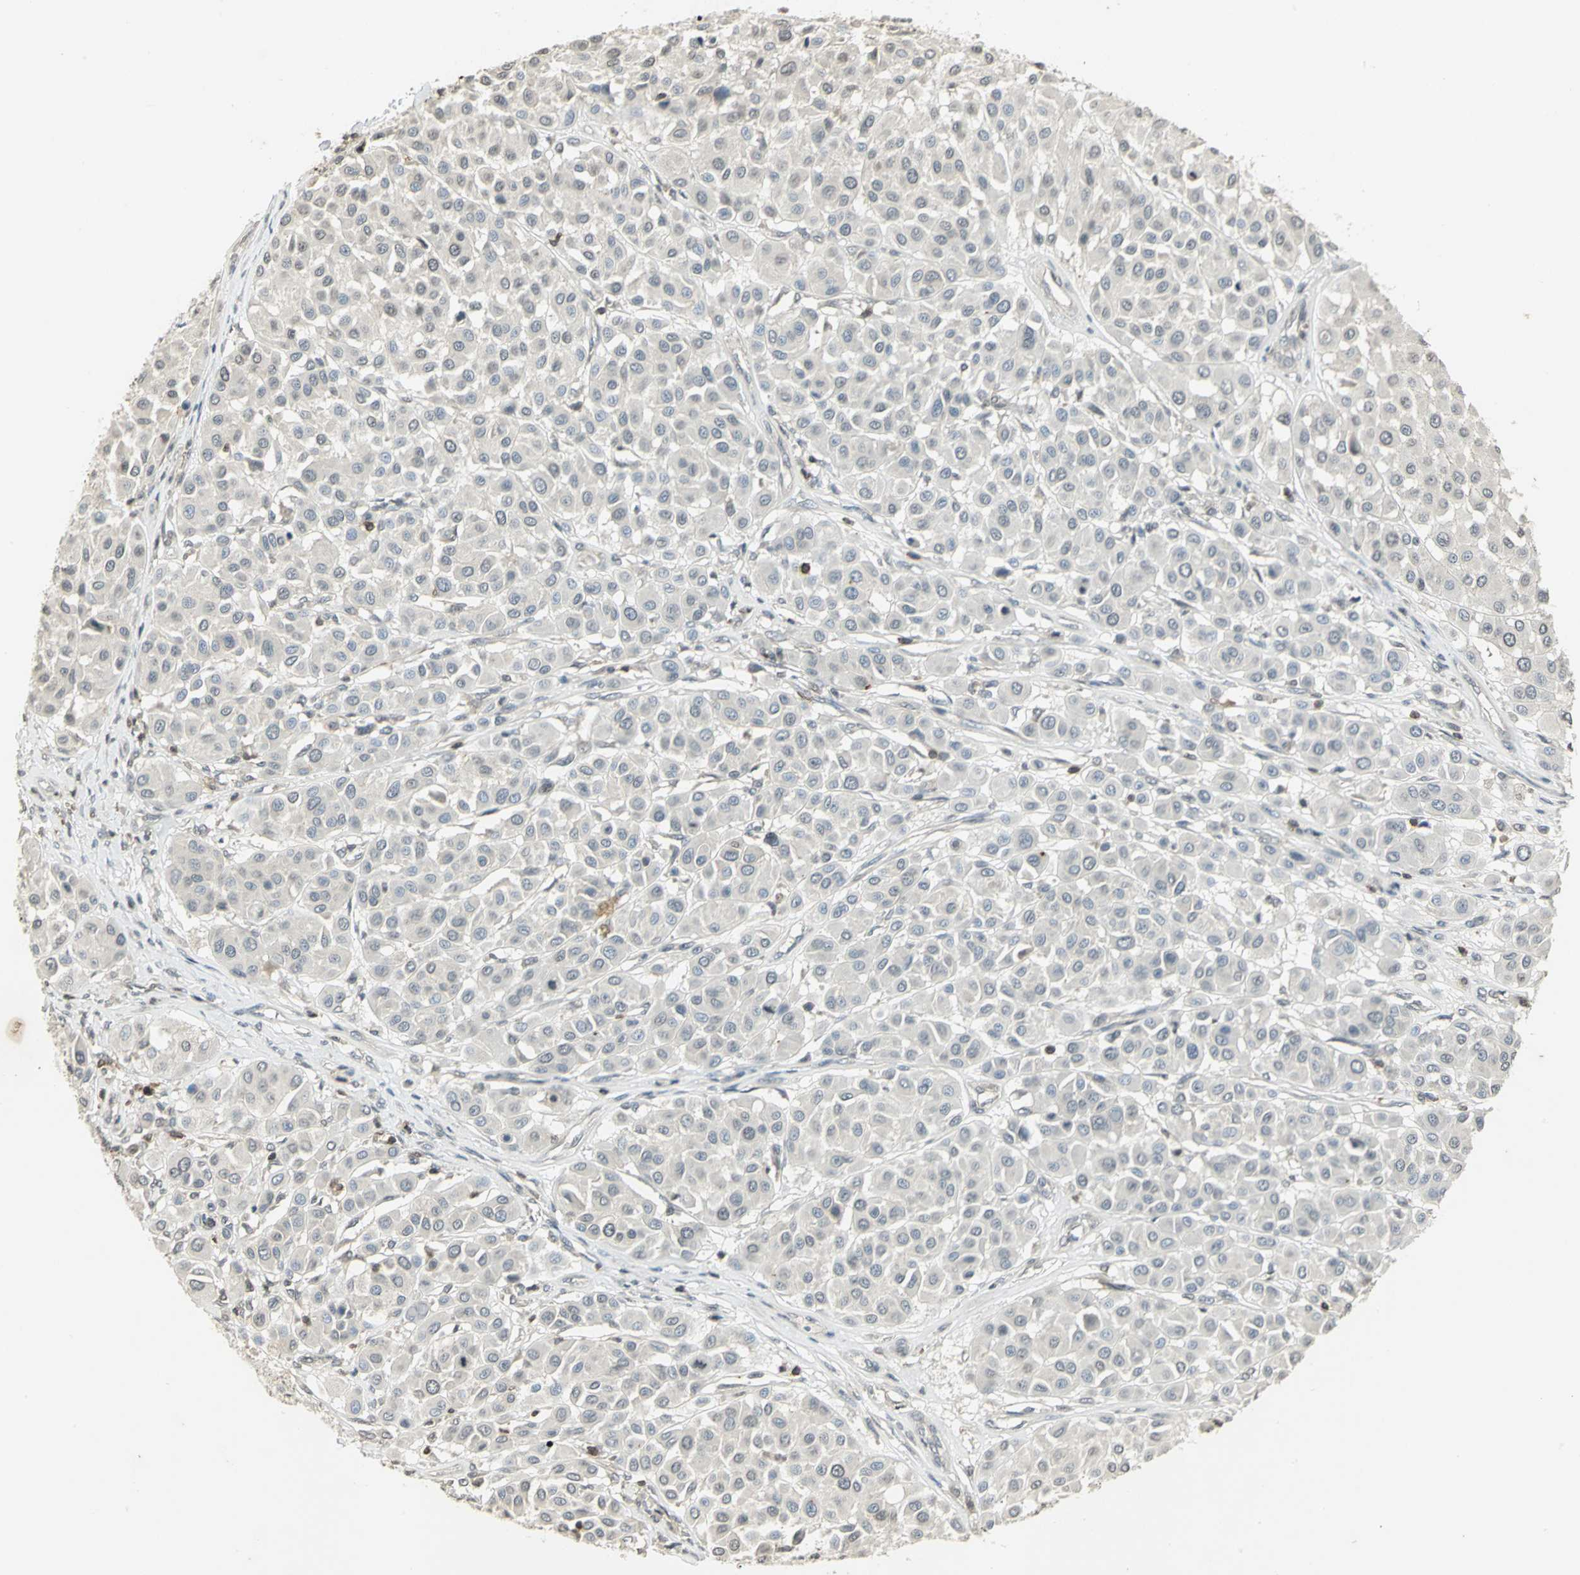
{"staining": {"intensity": "negative", "quantity": "none", "location": "none"}, "tissue": "melanoma", "cell_type": "Tumor cells", "image_type": "cancer", "snomed": [{"axis": "morphology", "description": "Malignant melanoma, Metastatic site"}, {"axis": "topography", "description": "Soft tissue"}], "caption": "Protein analysis of malignant melanoma (metastatic site) exhibits no significant positivity in tumor cells.", "gene": "IL16", "patient": {"sex": "male", "age": 41}}